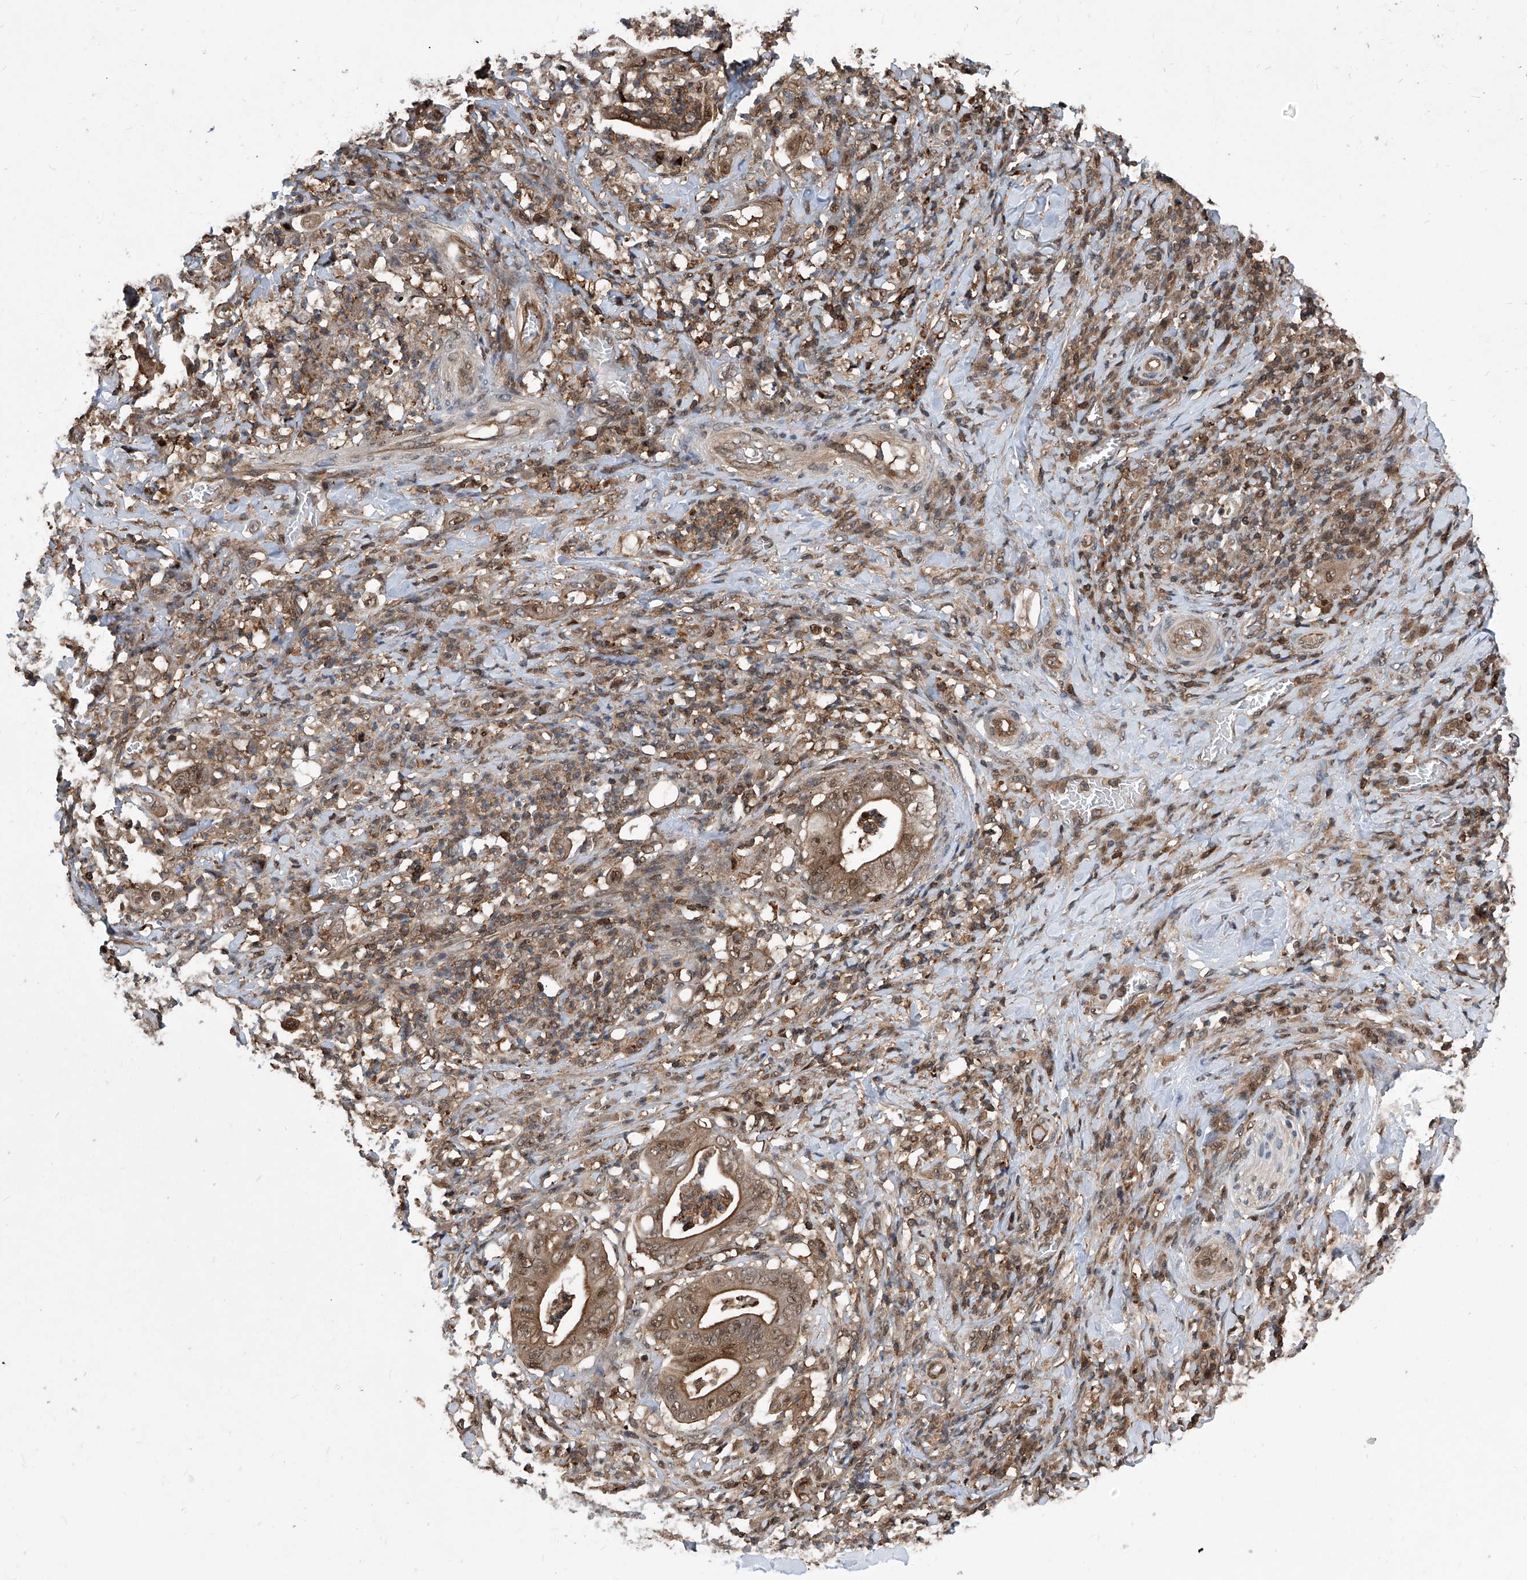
{"staining": {"intensity": "moderate", "quantity": "25%-75%", "location": "cytoplasmic/membranous,nuclear"}, "tissue": "stomach cancer", "cell_type": "Tumor cells", "image_type": "cancer", "snomed": [{"axis": "morphology", "description": "Adenocarcinoma, NOS"}, {"axis": "topography", "description": "Stomach"}], "caption": "Stomach adenocarcinoma tissue displays moderate cytoplasmic/membranous and nuclear staining in approximately 25%-75% of tumor cells, visualized by immunohistochemistry.", "gene": "PSMB1", "patient": {"sex": "female", "age": 73}}